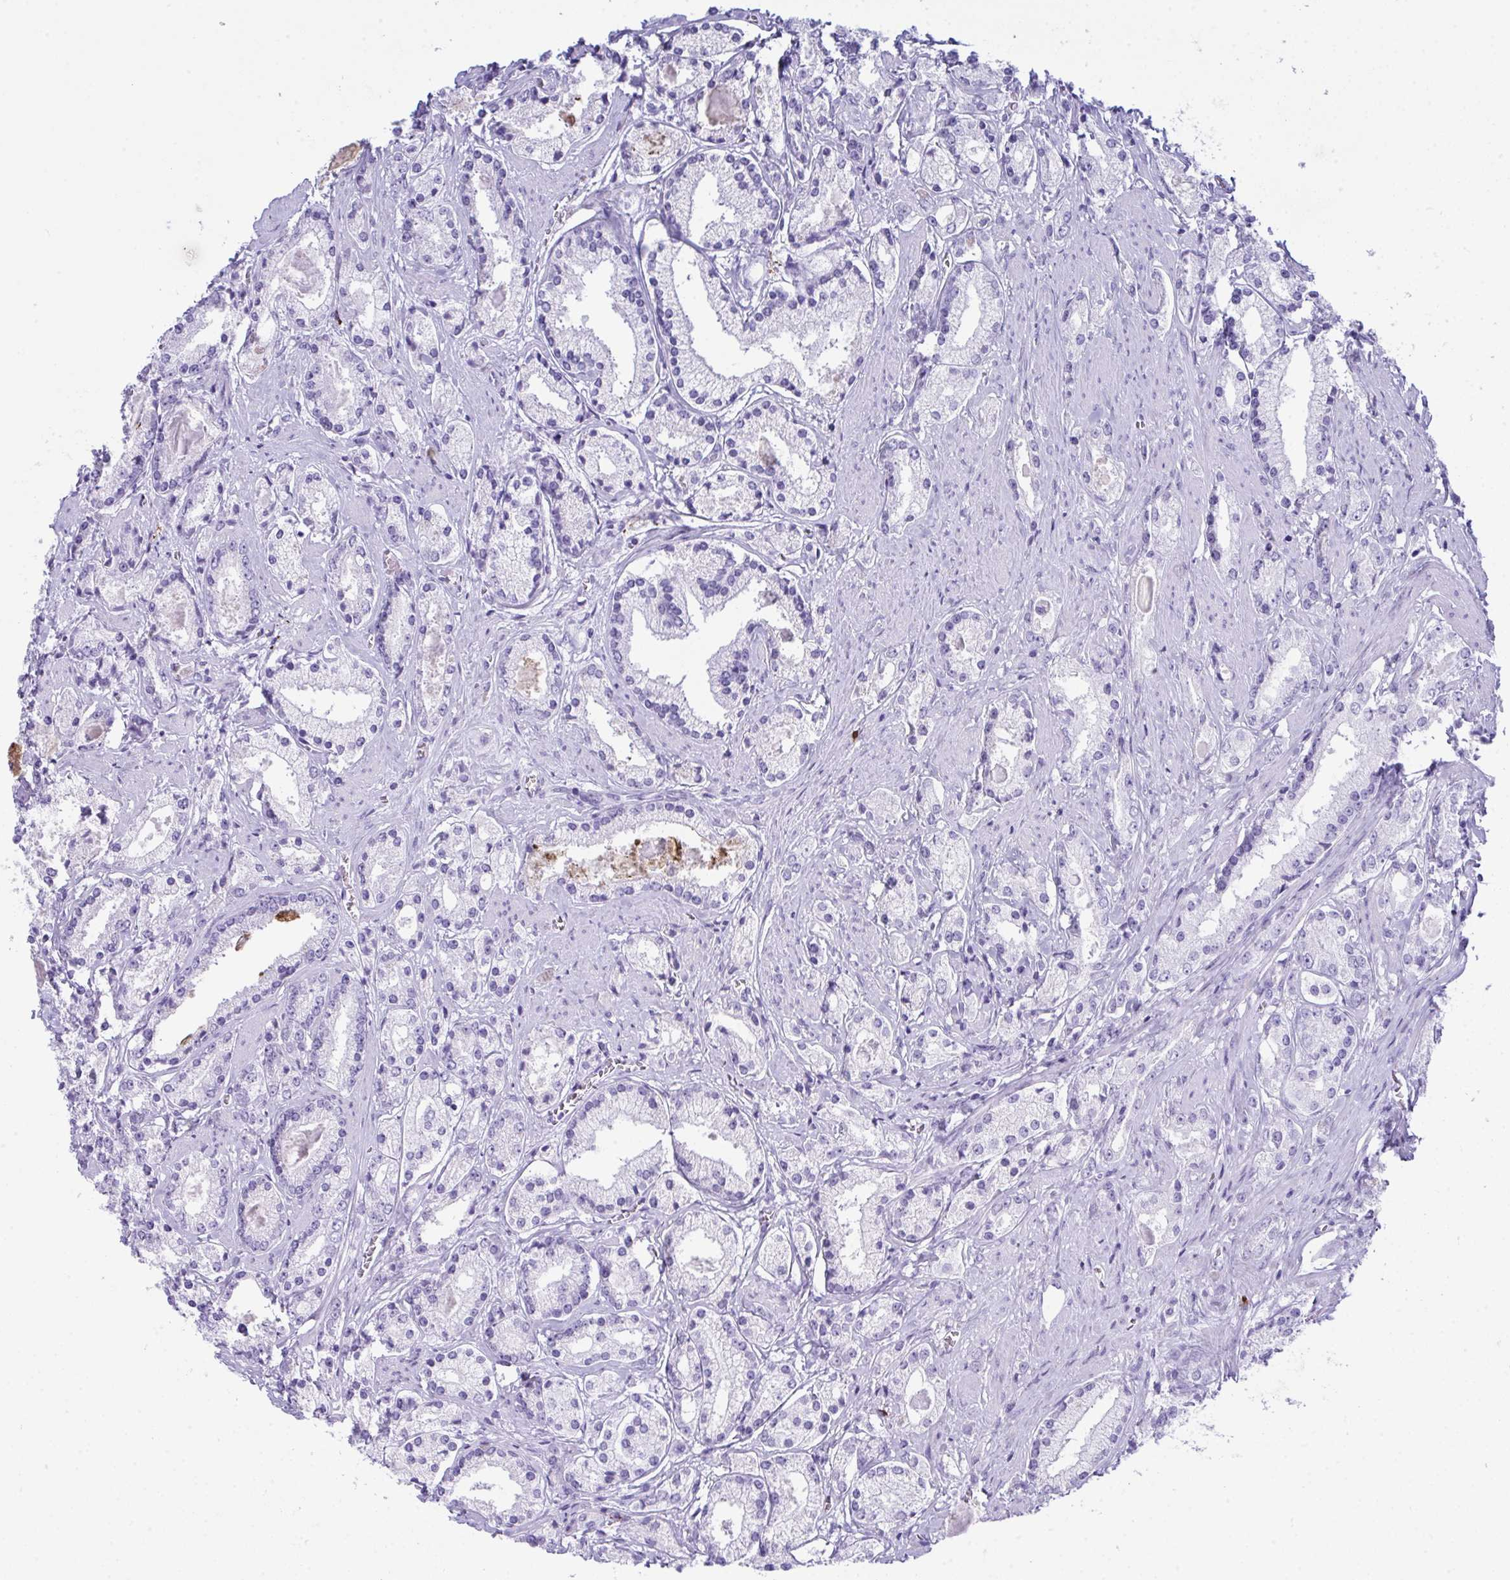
{"staining": {"intensity": "negative", "quantity": "none", "location": "none"}, "tissue": "prostate cancer", "cell_type": "Tumor cells", "image_type": "cancer", "snomed": [{"axis": "morphology", "description": "Adenocarcinoma, High grade"}, {"axis": "topography", "description": "Prostate"}], "caption": "This is an immunohistochemistry histopathology image of human prostate cancer (high-grade adenocarcinoma). There is no expression in tumor cells.", "gene": "JCHAIN", "patient": {"sex": "male", "age": 67}}